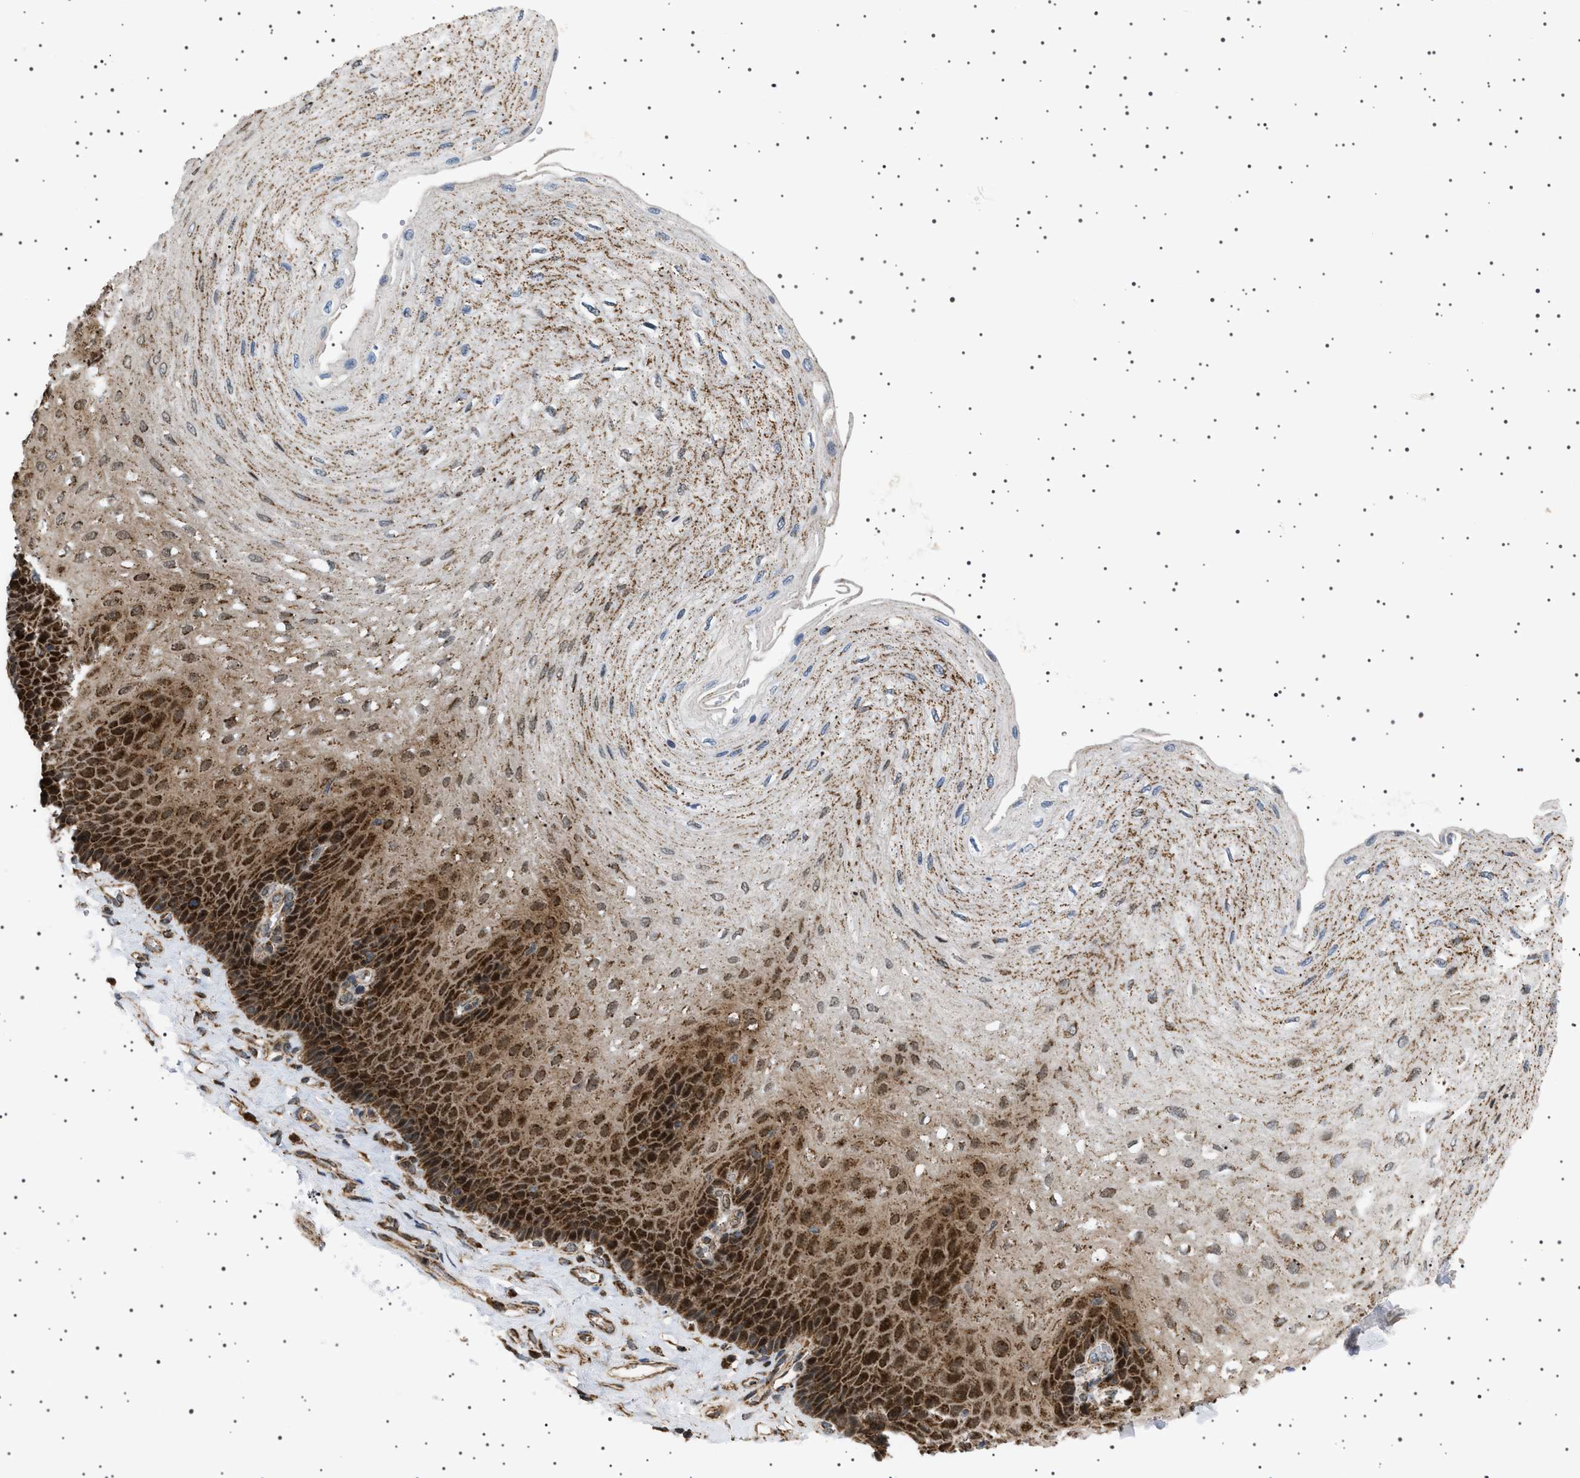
{"staining": {"intensity": "strong", "quantity": "25%-75%", "location": "cytoplasmic/membranous"}, "tissue": "esophagus", "cell_type": "Squamous epithelial cells", "image_type": "normal", "snomed": [{"axis": "morphology", "description": "Normal tissue, NOS"}, {"axis": "topography", "description": "Esophagus"}], "caption": "Squamous epithelial cells exhibit high levels of strong cytoplasmic/membranous staining in about 25%-75% of cells in benign human esophagus. The staining was performed using DAB (3,3'-diaminobenzidine), with brown indicating positive protein expression. Nuclei are stained blue with hematoxylin.", "gene": "MELK", "patient": {"sex": "female", "age": 72}}